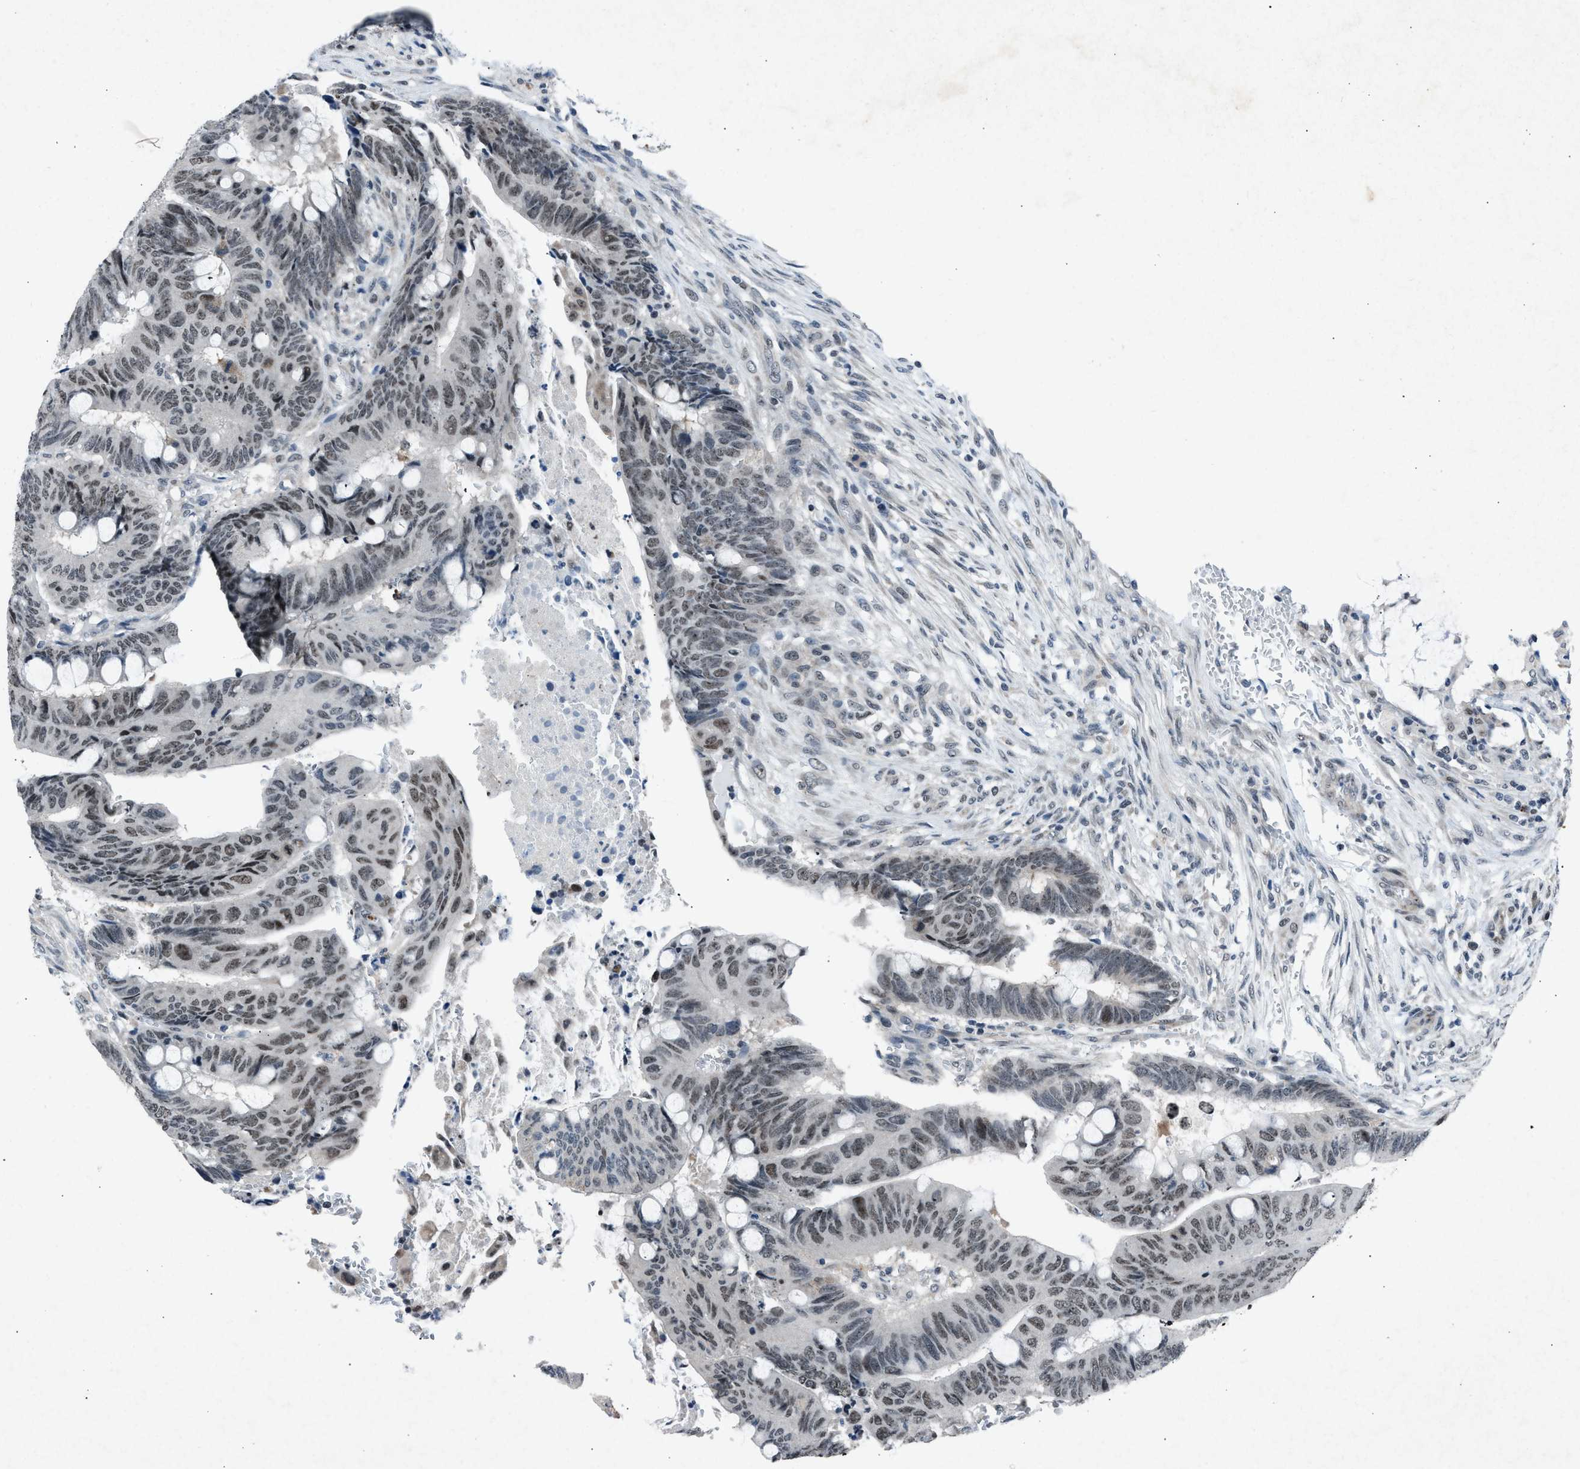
{"staining": {"intensity": "weak", "quantity": ">75%", "location": "nuclear"}, "tissue": "colorectal cancer", "cell_type": "Tumor cells", "image_type": "cancer", "snomed": [{"axis": "morphology", "description": "Normal tissue, NOS"}, {"axis": "morphology", "description": "Adenocarcinoma, NOS"}, {"axis": "topography", "description": "Rectum"}, {"axis": "topography", "description": "Peripheral nerve tissue"}], "caption": "Immunohistochemistry image of neoplastic tissue: colorectal cancer stained using immunohistochemistry (IHC) exhibits low levels of weak protein expression localized specifically in the nuclear of tumor cells, appearing as a nuclear brown color.", "gene": "ADCY1", "patient": {"sex": "male", "age": 92}}